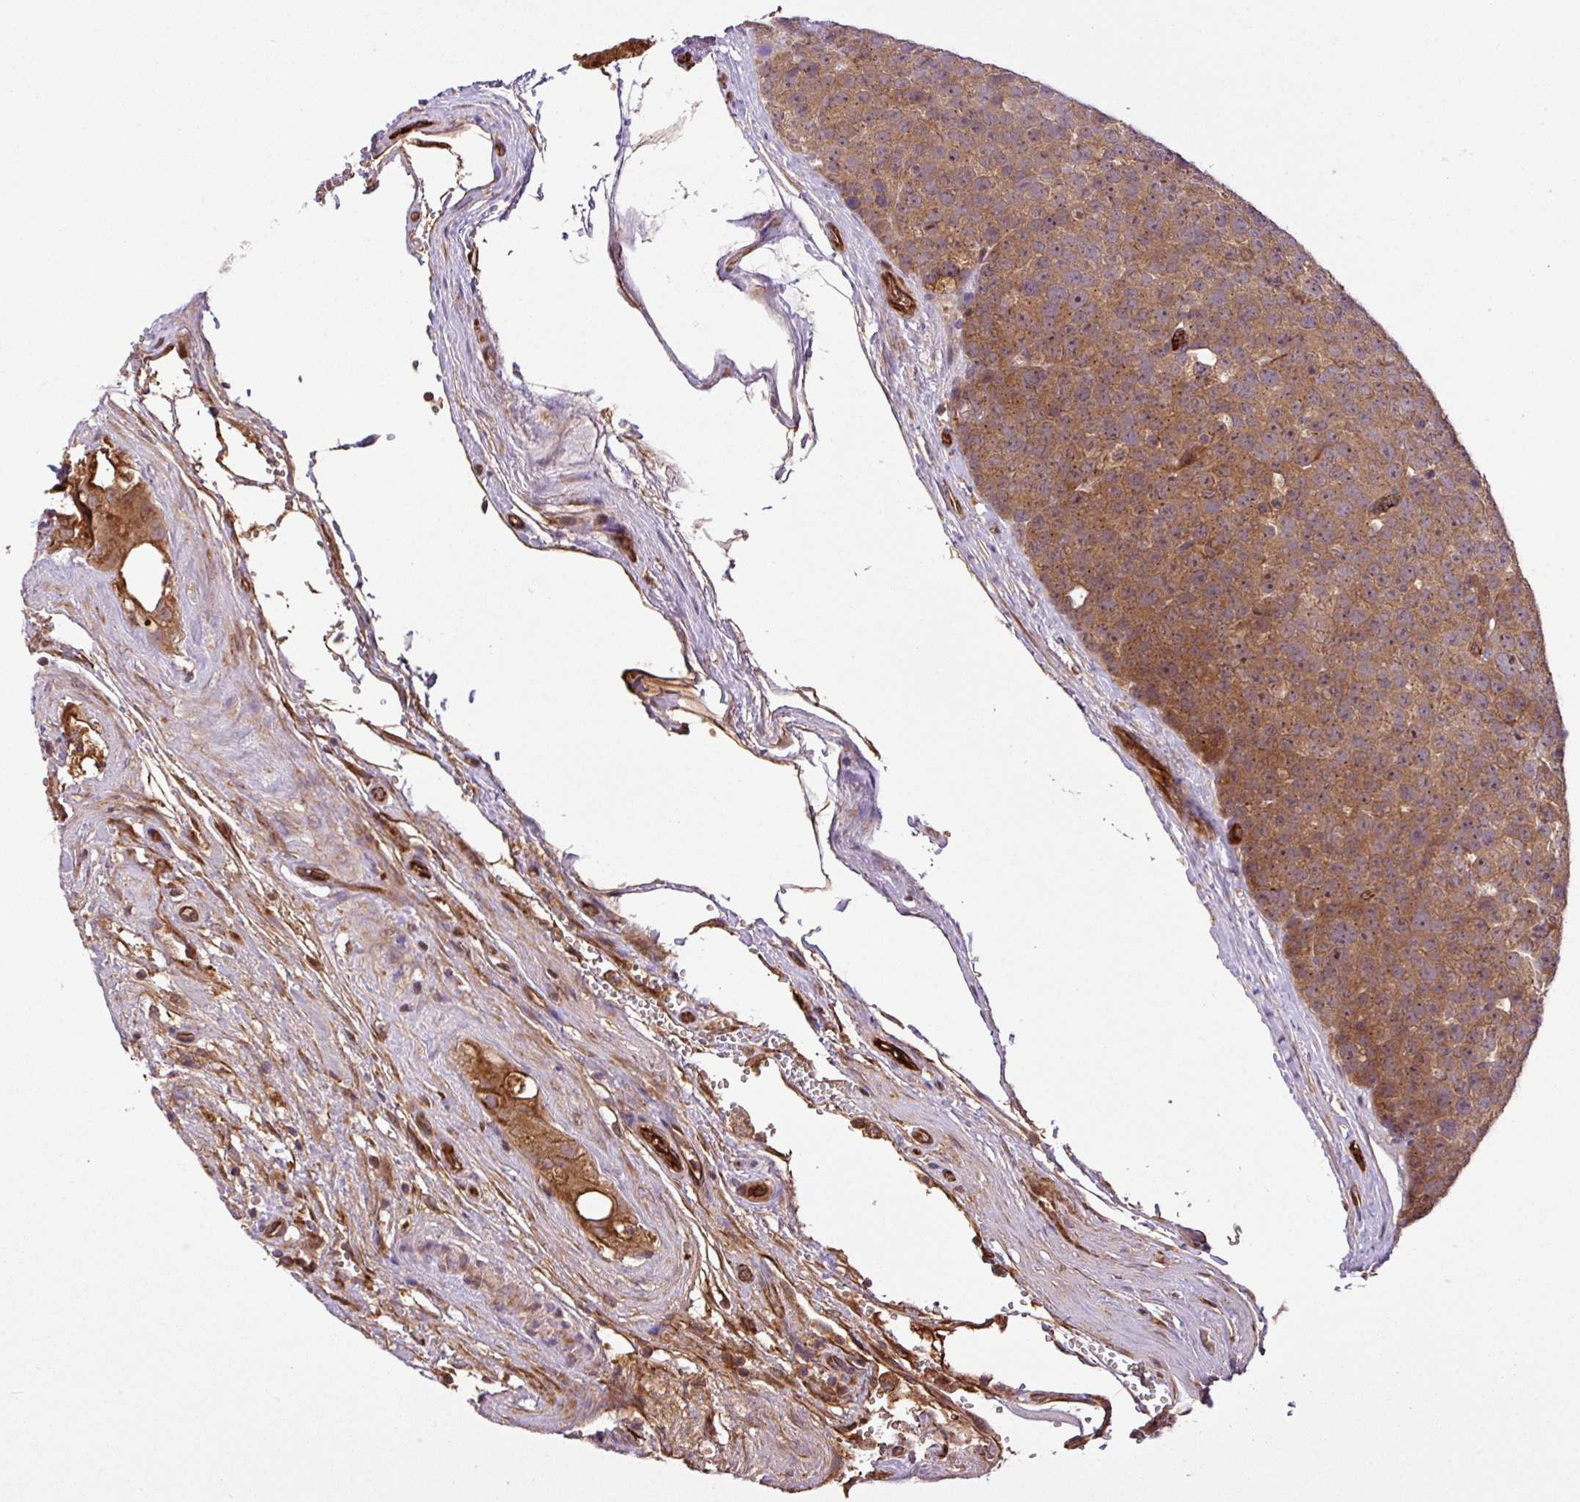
{"staining": {"intensity": "moderate", "quantity": ">75%", "location": "cytoplasmic/membranous,nuclear"}, "tissue": "testis cancer", "cell_type": "Tumor cells", "image_type": "cancer", "snomed": [{"axis": "morphology", "description": "Seminoma, NOS"}, {"axis": "topography", "description": "Testis"}], "caption": "This photomicrograph exhibits immunohistochemistry staining of seminoma (testis), with medium moderate cytoplasmic/membranous and nuclear expression in about >75% of tumor cells.", "gene": "ZNF266", "patient": {"sex": "male", "age": 71}}